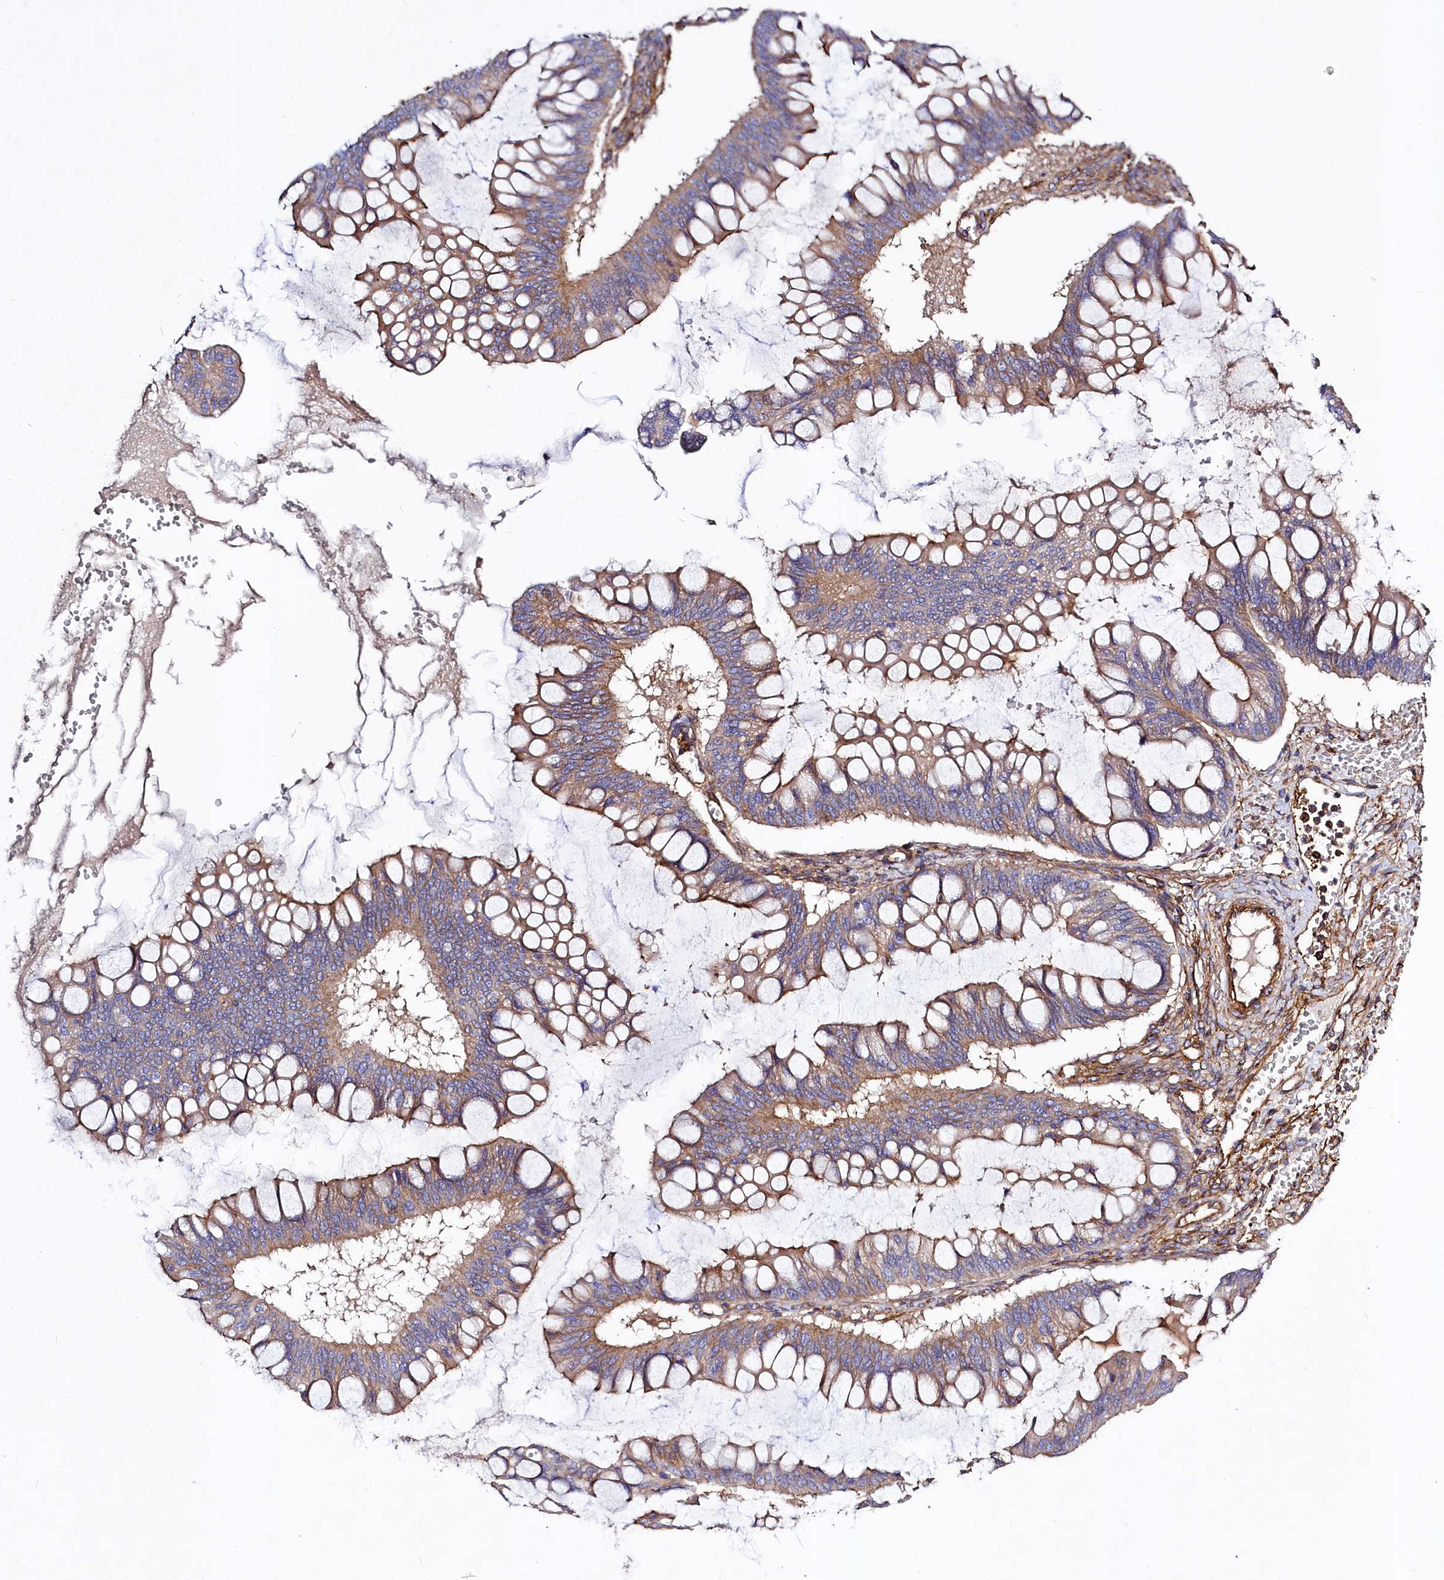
{"staining": {"intensity": "moderate", "quantity": ">75%", "location": "cytoplasmic/membranous"}, "tissue": "ovarian cancer", "cell_type": "Tumor cells", "image_type": "cancer", "snomed": [{"axis": "morphology", "description": "Cystadenocarcinoma, mucinous, NOS"}, {"axis": "topography", "description": "Ovary"}], "caption": "This is a photomicrograph of immunohistochemistry (IHC) staining of ovarian cancer (mucinous cystadenocarcinoma), which shows moderate expression in the cytoplasmic/membranous of tumor cells.", "gene": "ANO6", "patient": {"sex": "female", "age": 73}}